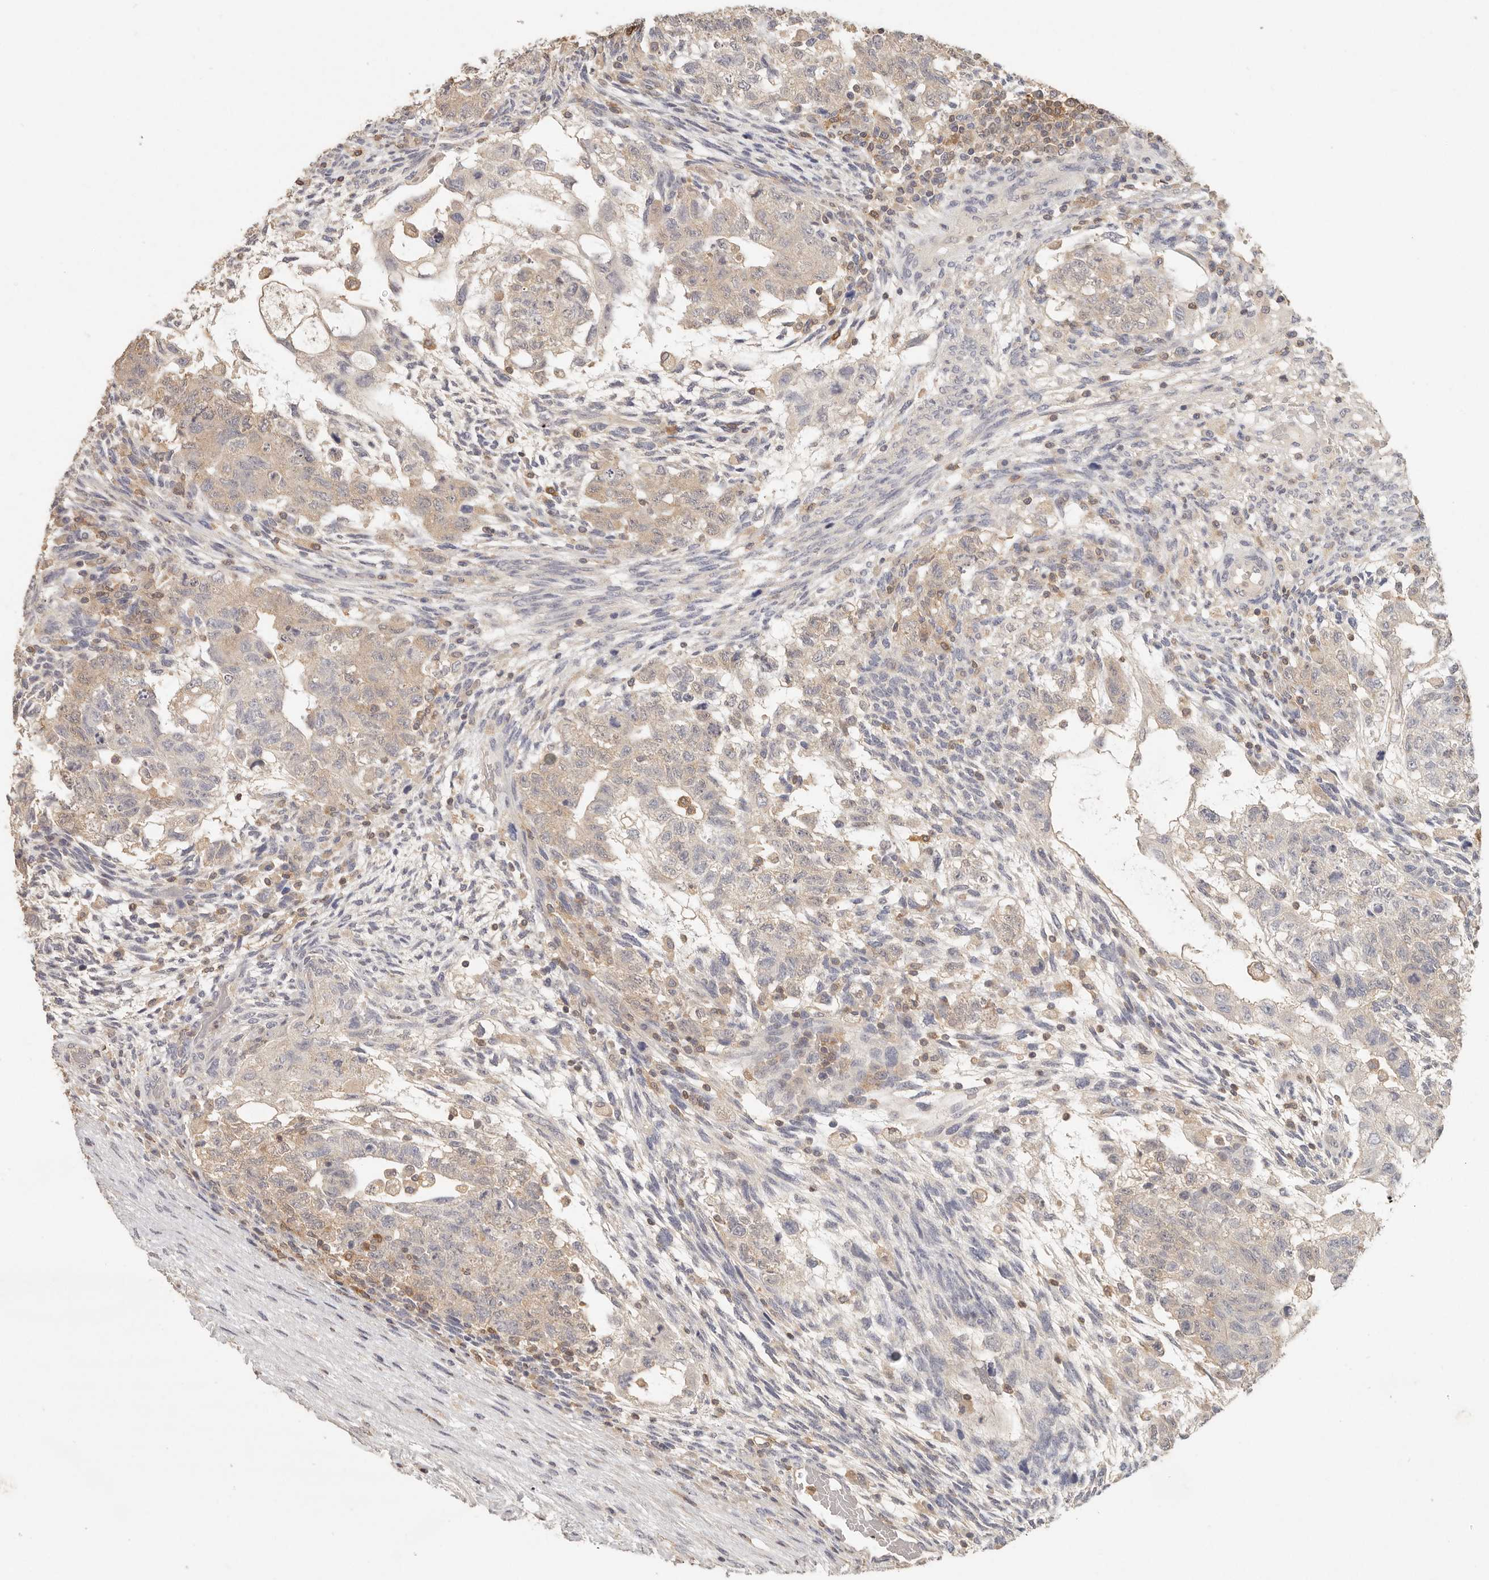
{"staining": {"intensity": "weak", "quantity": ">75%", "location": "cytoplasmic/membranous"}, "tissue": "testis cancer", "cell_type": "Tumor cells", "image_type": "cancer", "snomed": [{"axis": "morphology", "description": "Normal tissue, NOS"}, {"axis": "morphology", "description": "Carcinoma, Embryonal, NOS"}, {"axis": "topography", "description": "Testis"}], "caption": "Tumor cells reveal weak cytoplasmic/membranous expression in approximately >75% of cells in embryonal carcinoma (testis).", "gene": "CSK", "patient": {"sex": "male", "age": 36}}